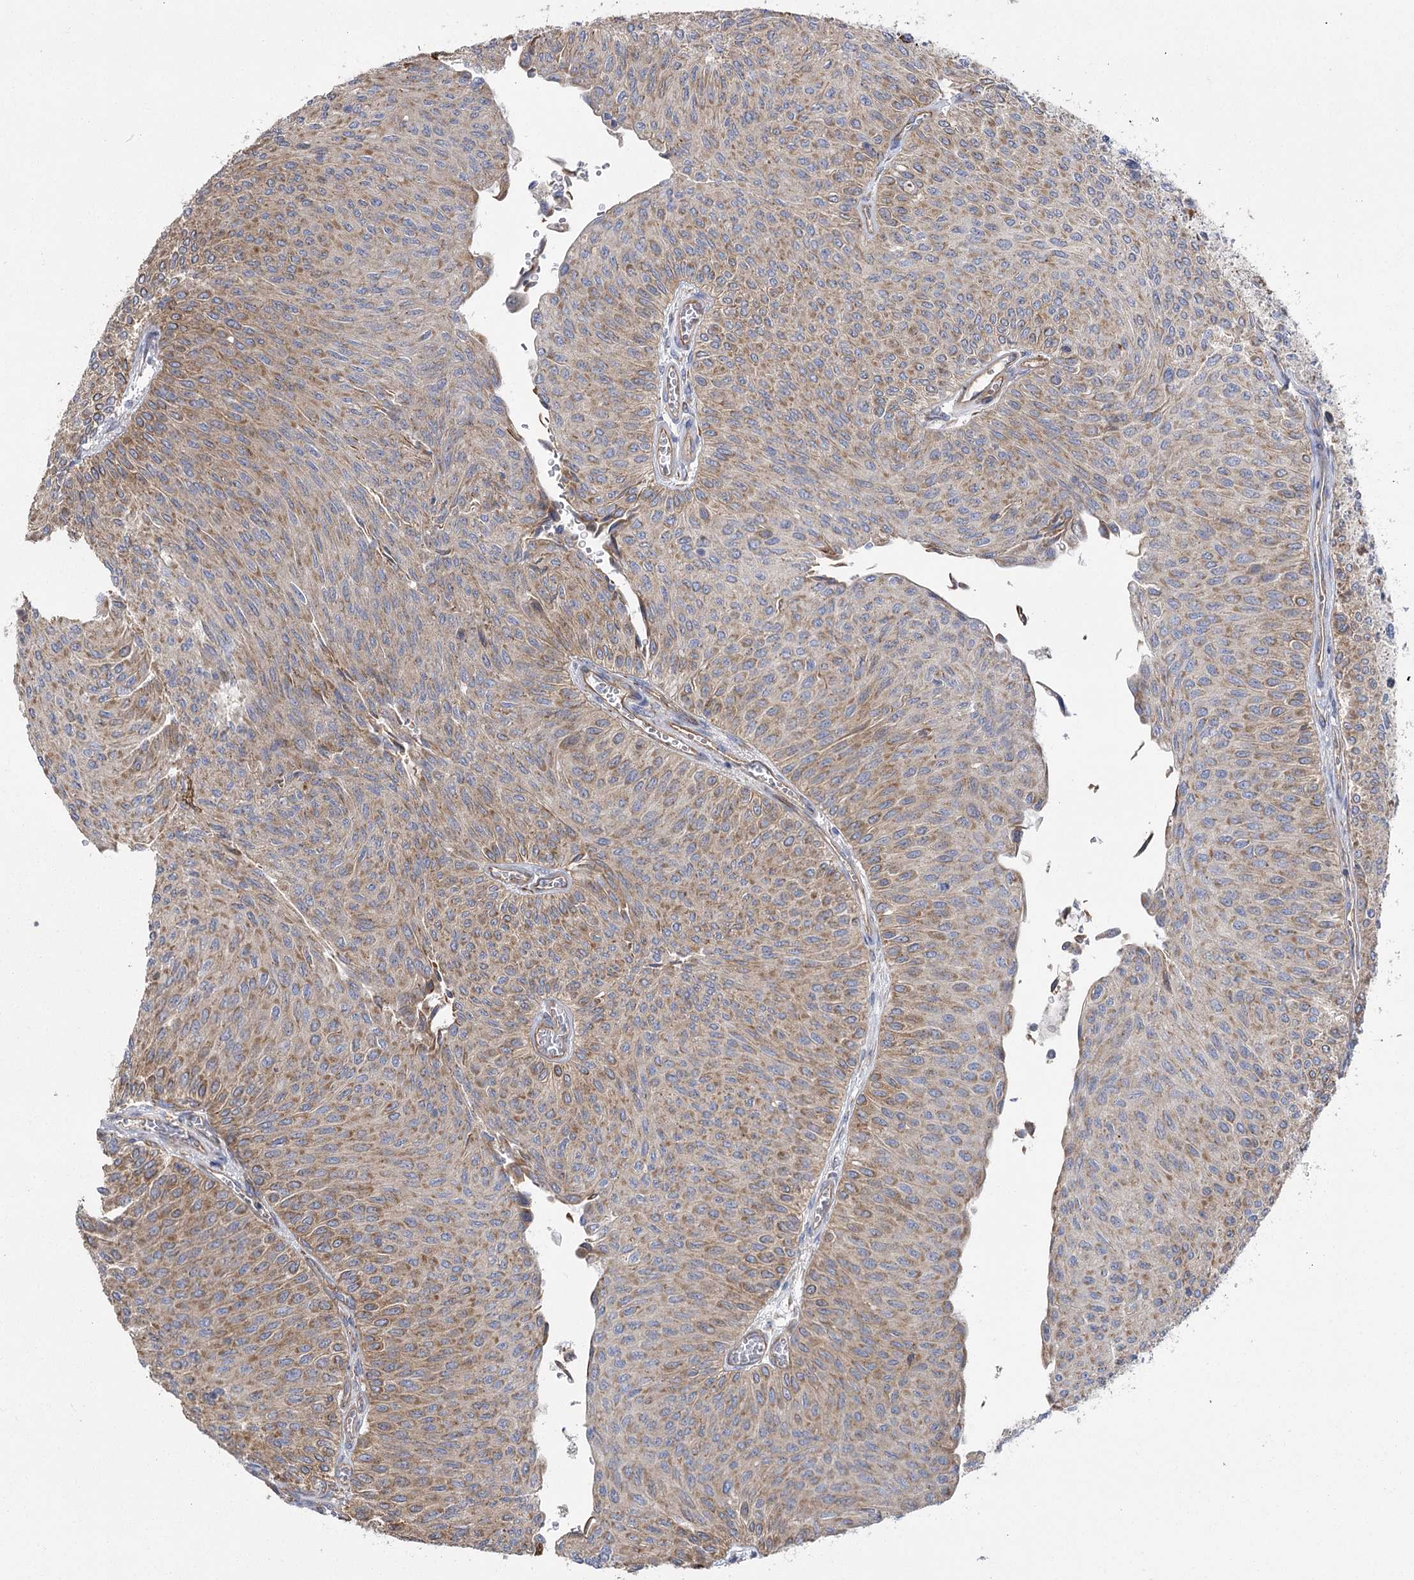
{"staining": {"intensity": "moderate", "quantity": ">75%", "location": "cytoplasmic/membranous"}, "tissue": "urothelial cancer", "cell_type": "Tumor cells", "image_type": "cancer", "snomed": [{"axis": "morphology", "description": "Urothelial carcinoma, Low grade"}, {"axis": "topography", "description": "Urinary bladder"}], "caption": "Immunohistochemistry (IHC) (DAB (3,3'-diaminobenzidine)) staining of urothelial cancer demonstrates moderate cytoplasmic/membranous protein expression in about >75% of tumor cells.", "gene": "RMDN2", "patient": {"sex": "male", "age": 78}}